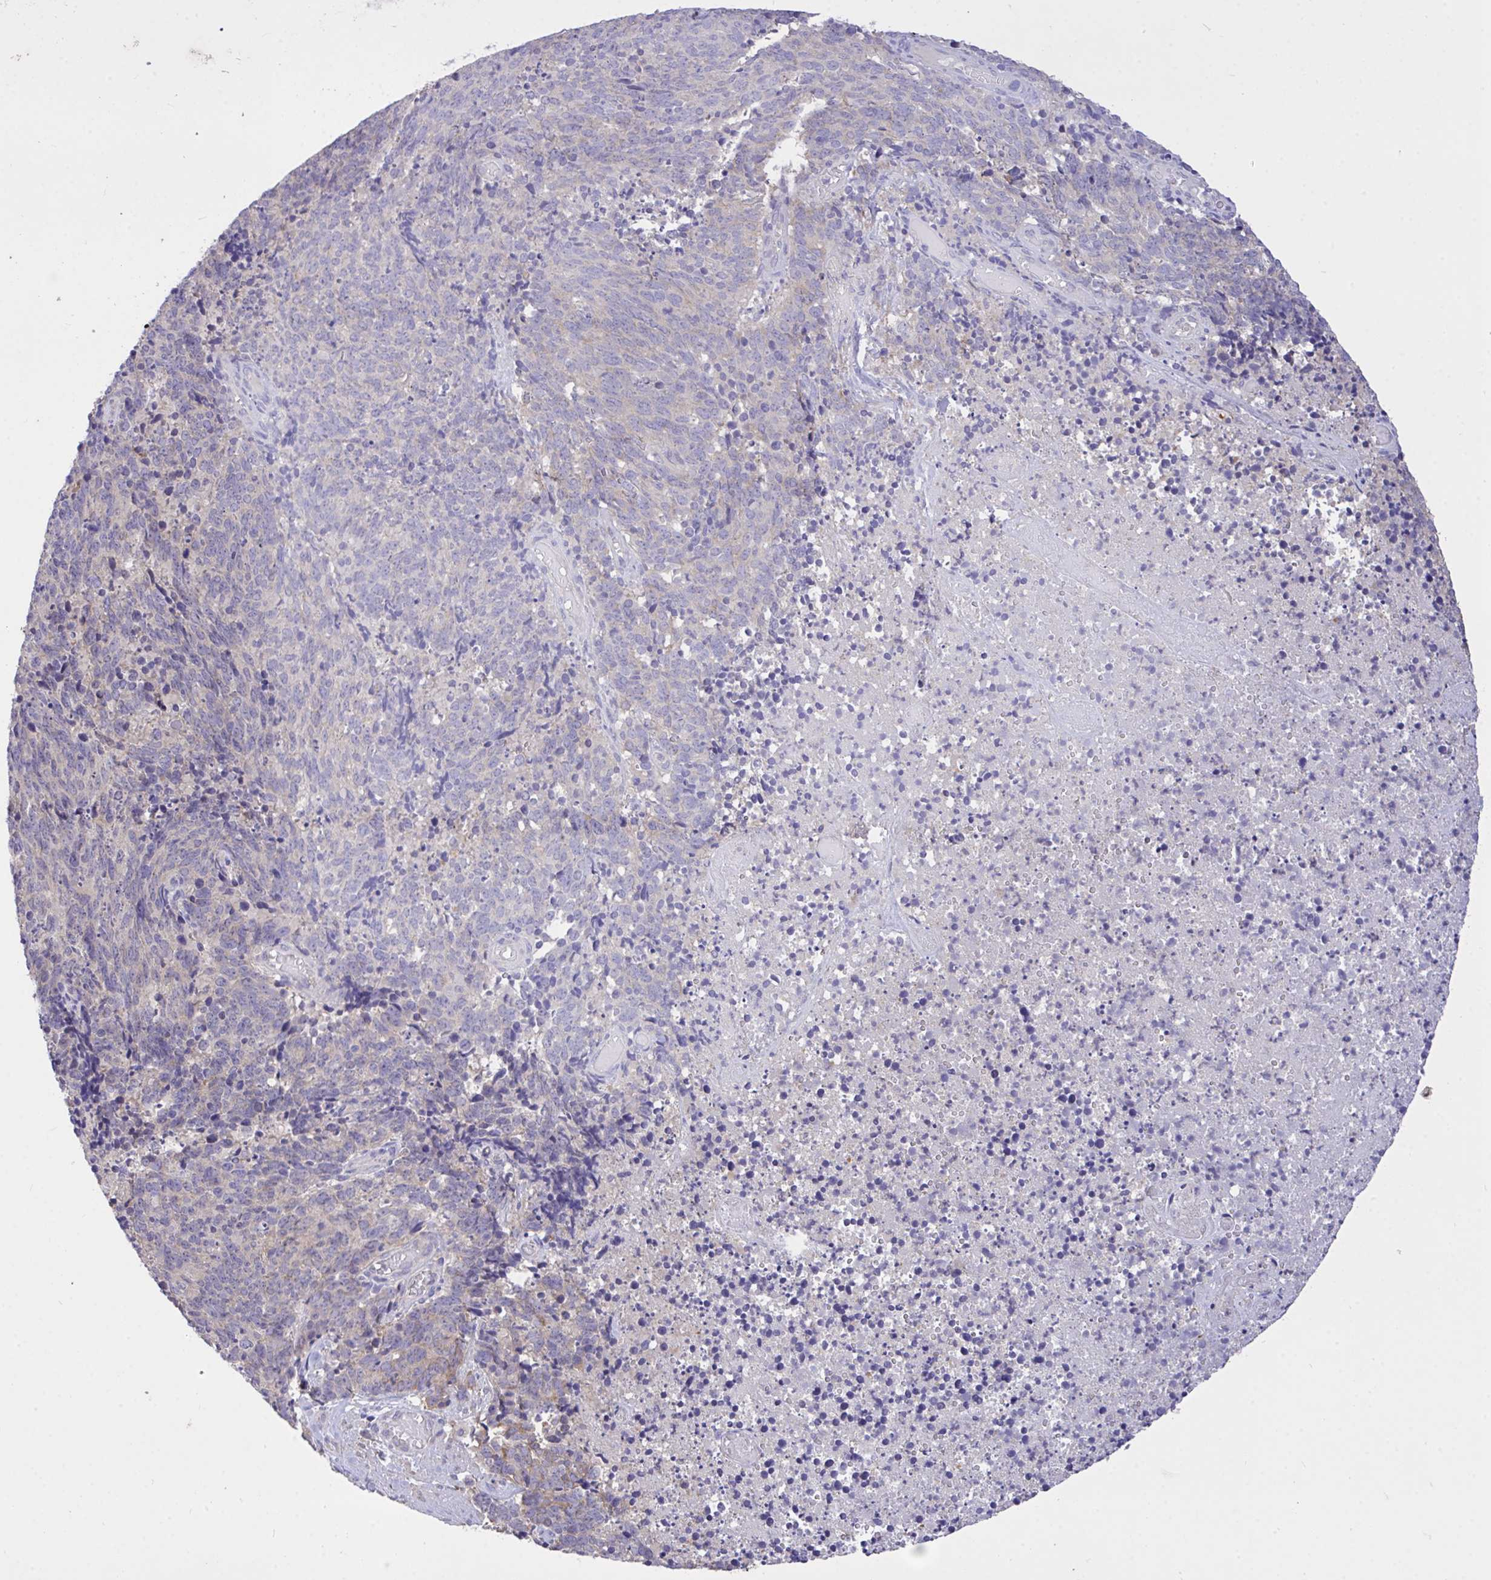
{"staining": {"intensity": "weak", "quantity": "<25%", "location": "cytoplasmic/membranous"}, "tissue": "cervical cancer", "cell_type": "Tumor cells", "image_type": "cancer", "snomed": [{"axis": "morphology", "description": "Squamous cell carcinoma, NOS"}, {"axis": "topography", "description": "Cervix"}], "caption": "Tumor cells show no significant positivity in cervical cancer (squamous cell carcinoma). (Stains: DAB immunohistochemistry with hematoxylin counter stain, Microscopy: brightfield microscopy at high magnification).", "gene": "MPC2", "patient": {"sex": "female", "age": 29}}